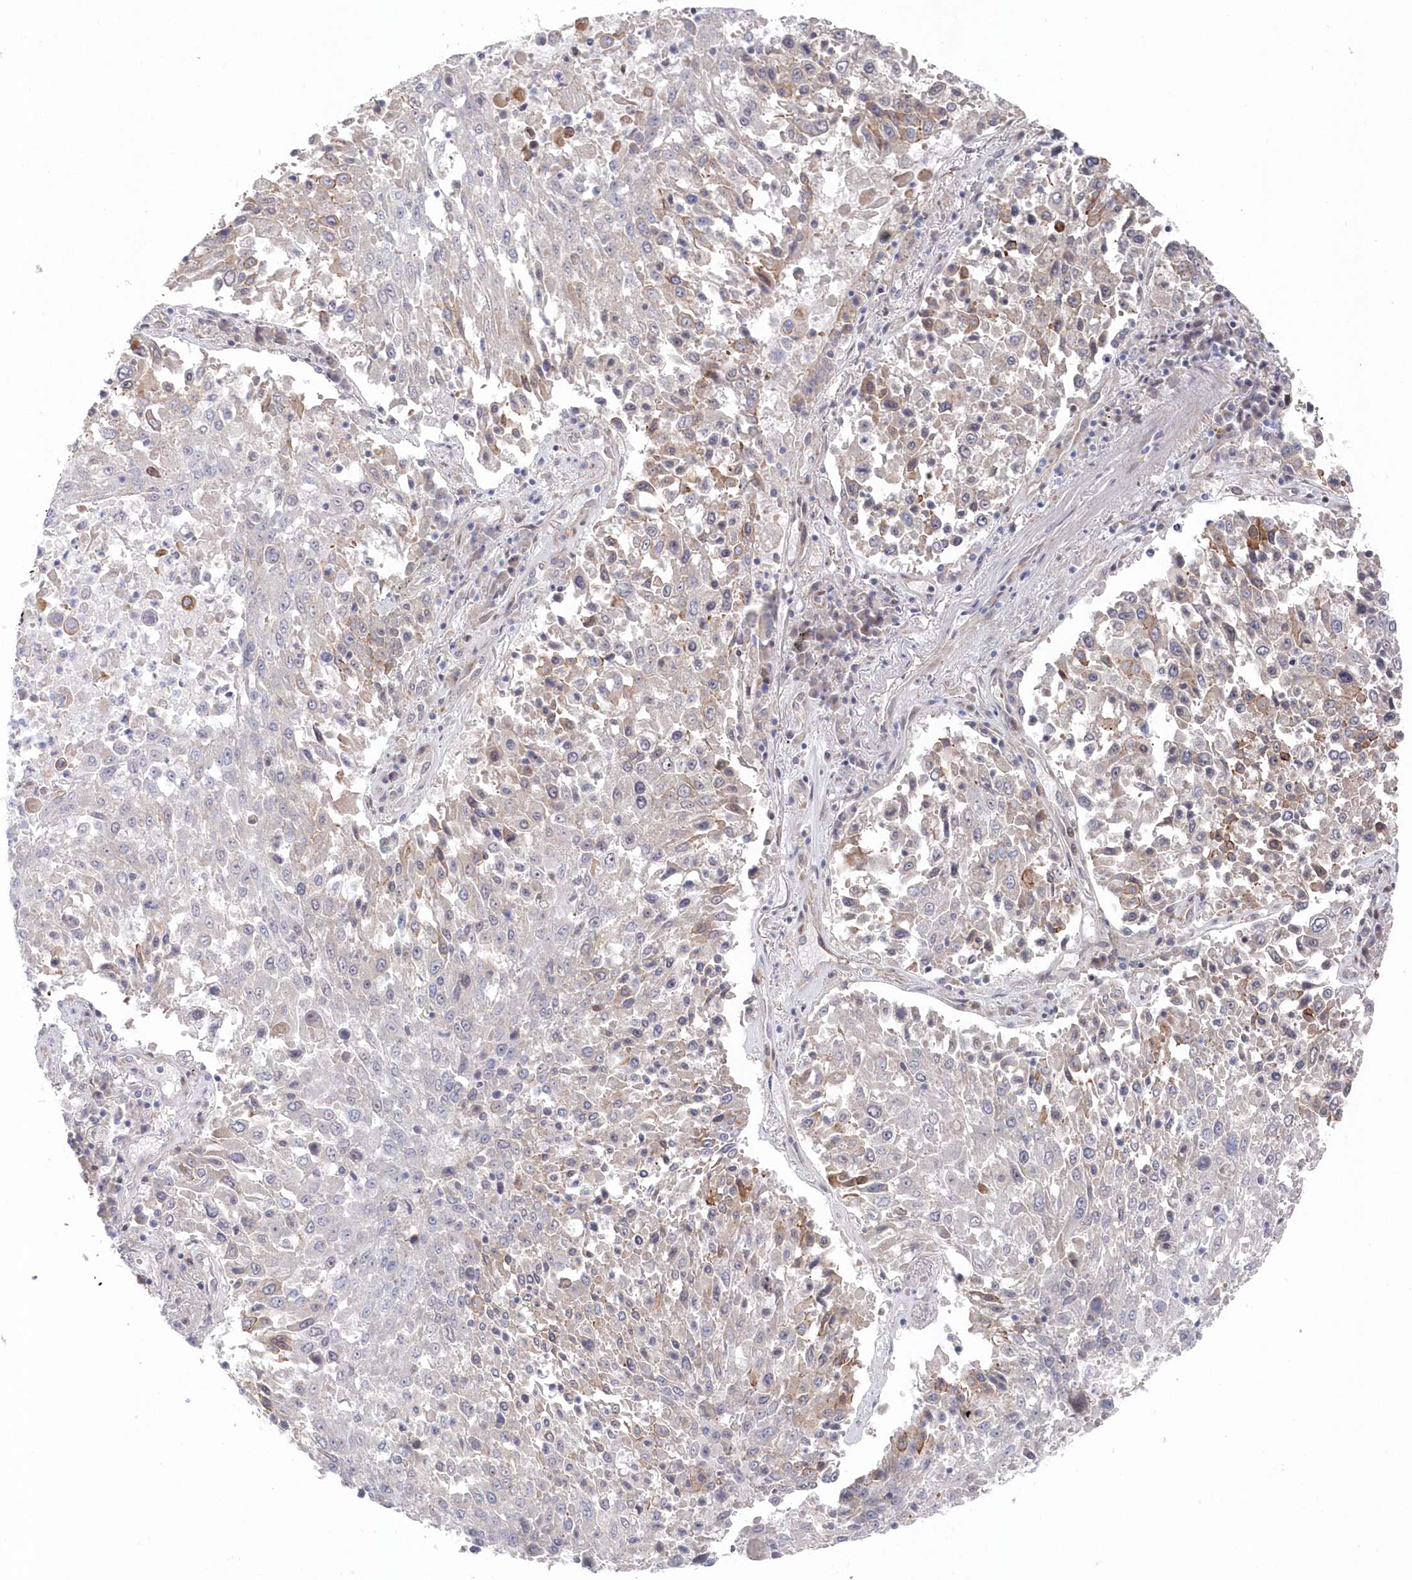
{"staining": {"intensity": "weak", "quantity": "<25%", "location": "cytoplasmic/membranous"}, "tissue": "lung cancer", "cell_type": "Tumor cells", "image_type": "cancer", "snomed": [{"axis": "morphology", "description": "Squamous cell carcinoma, NOS"}, {"axis": "topography", "description": "Lung"}], "caption": "Image shows no protein staining in tumor cells of lung cancer (squamous cell carcinoma) tissue.", "gene": "KIAA1586", "patient": {"sex": "male", "age": 65}}